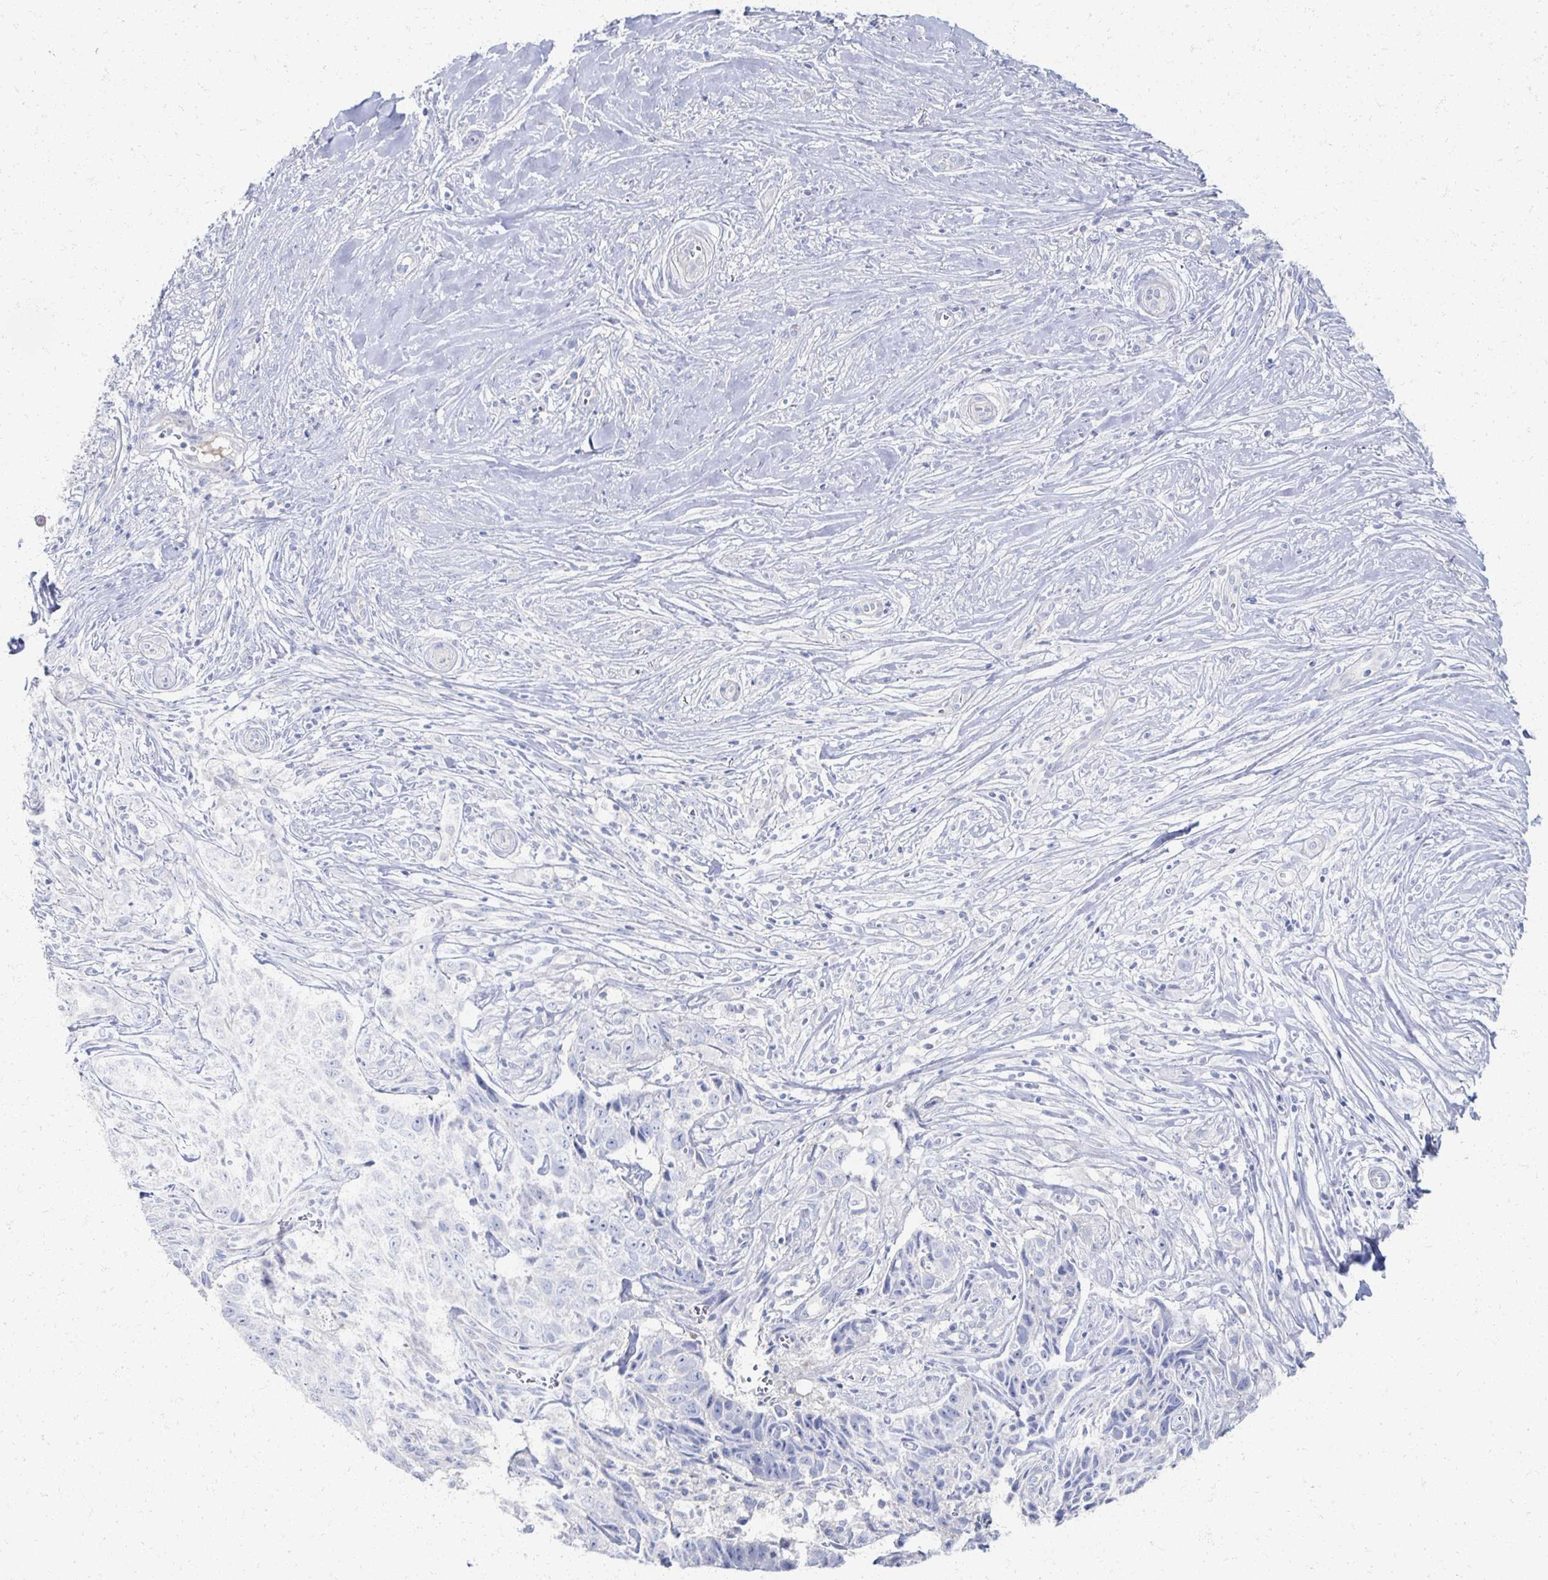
{"staining": {"intensity": "negative", "quantity": "none", "location": "none"}, "tissue": "skin cancer", "cell_type": "Tumor cells", "image_type": "cancer", "snomed": [{"axis": "morphology", "description": "Basal cell carcinoma"}, {"axis": "topography", "description": "Skin"}], "caption": "This image is of skin cancer stained with immunohistochemistry (IHC) to label a protein in brown with the nuclei are counter-stained blue. There is no positivity in tumor cells.", "gene": "PRR20A", "patient": {"sex": "female", "age": 82}}